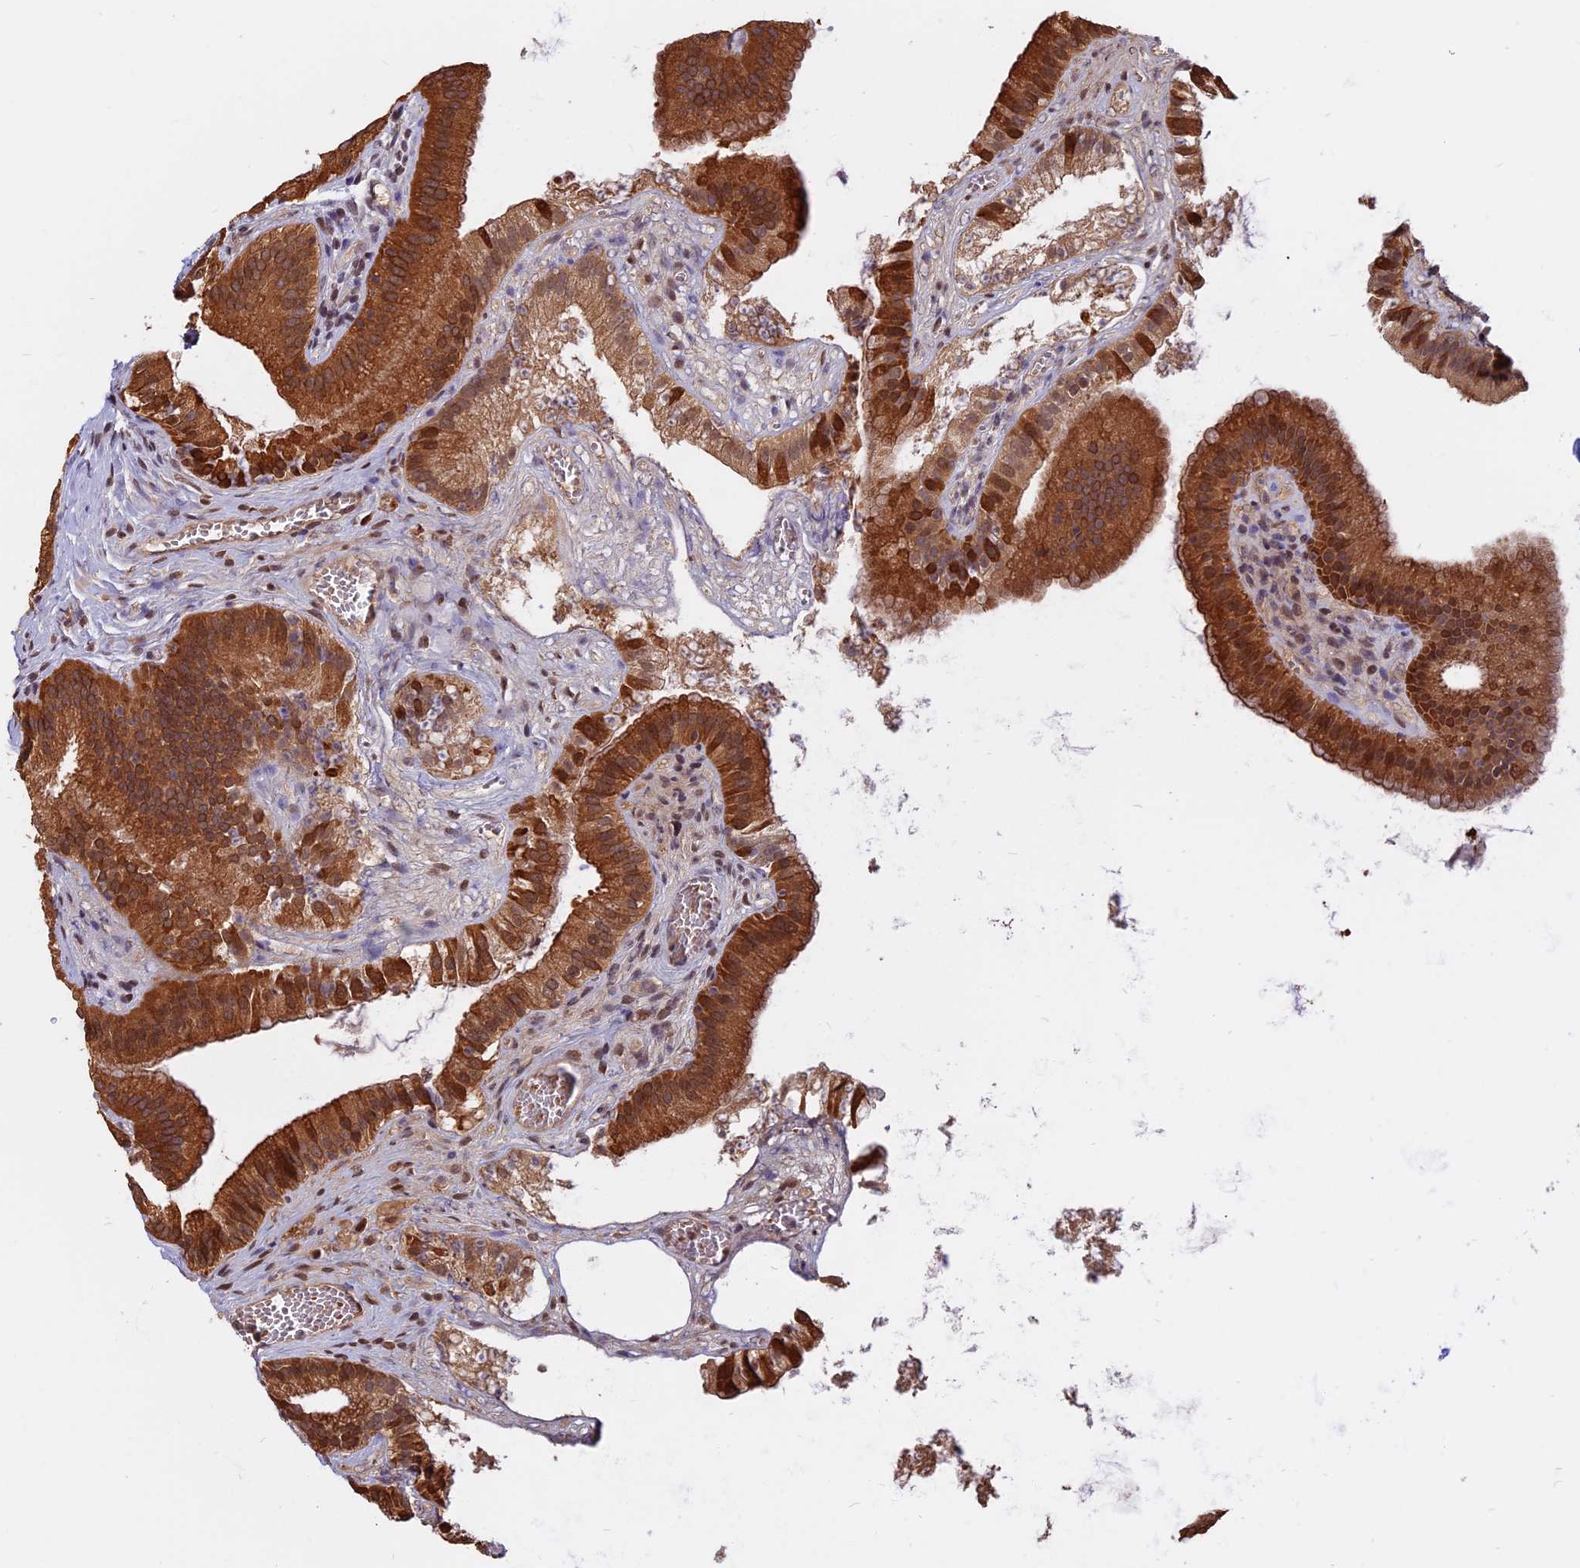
{"staining": {"intensity": "strong", "quantity": ">75%", "location": "cytoplasmic/membranous"}, "tissue": "gallbladder", "cell_type": "Glandular cells", "image_type": "normal", "snomed": [{"axis": "morphology", "description": "Normal tissue, NOS"}, {"axis": "topography", "description": "Gallbladder"}], "caption": "Immunohistochemistry image of unremarkable gallbladder: gallbladder stained using IHC reveals high levels of strong protein expression localized specifically in the cytoplasmic/membranous of glandular cells, appearing as a cytoplasmic/membranous brown color.", "gene": "CCDC113", "patient": {"sex": "female", "age": 54}}